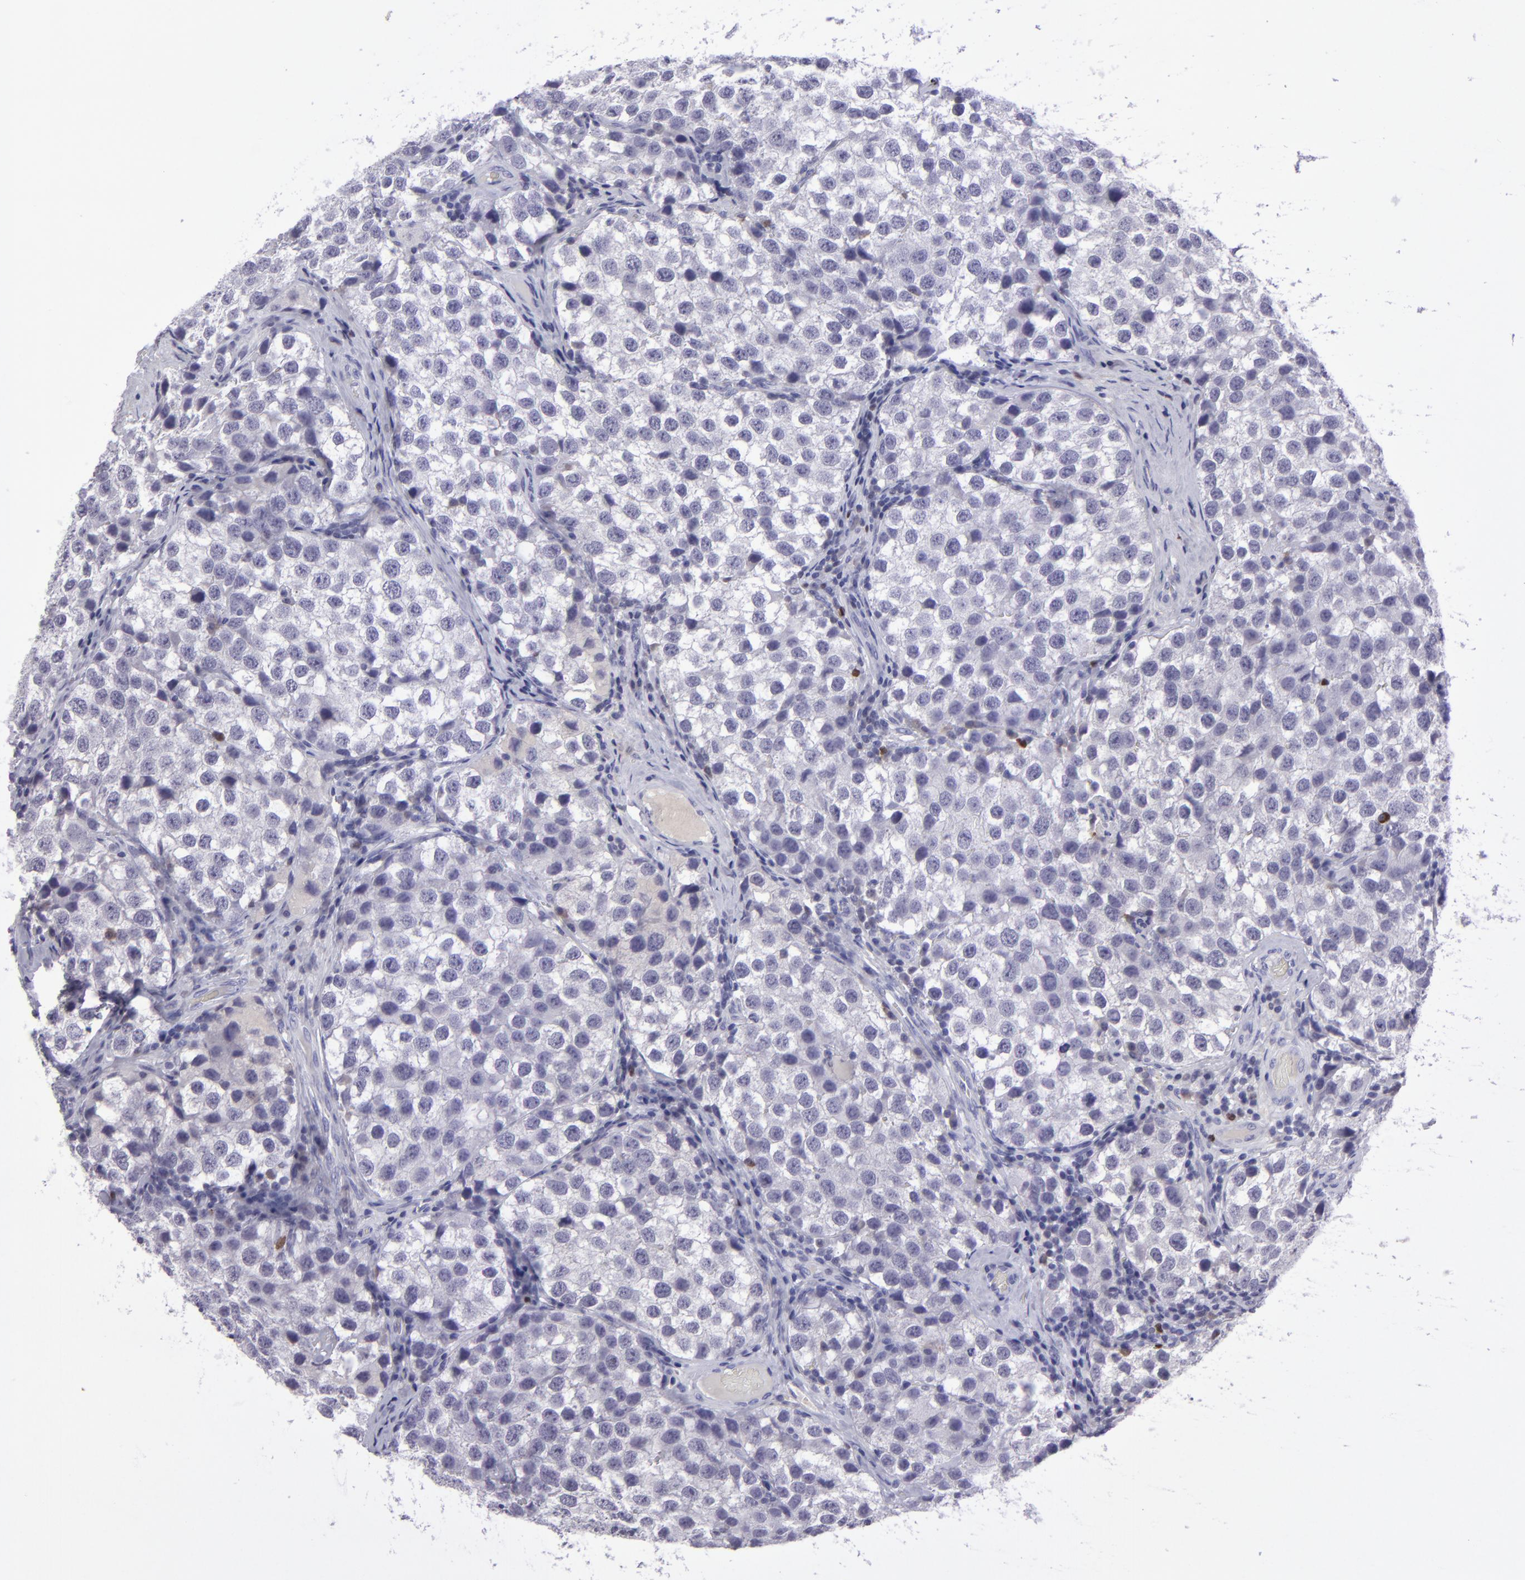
{"staining": {"intensity": "negative", "quantity": "none", "location": "none"}, "tissue": "testis cancer", "cell_type": "Tumor cells", "image_type": "cancer", "snomed": [{"axis": "morphology", "description": "Seminoma, NOS"}, {"axis": "topography", "description": "Testis"}], "caption": "Tumor cells are negative for protein expression in human testis cancer. The staining is performed using DAB (3,3'-diaminobenzidine) brown chromogen with nuclei counter-stained in using hematoxylin.", "gene": "POU2F2", "patient": {"sex": "male", "age": 39}}